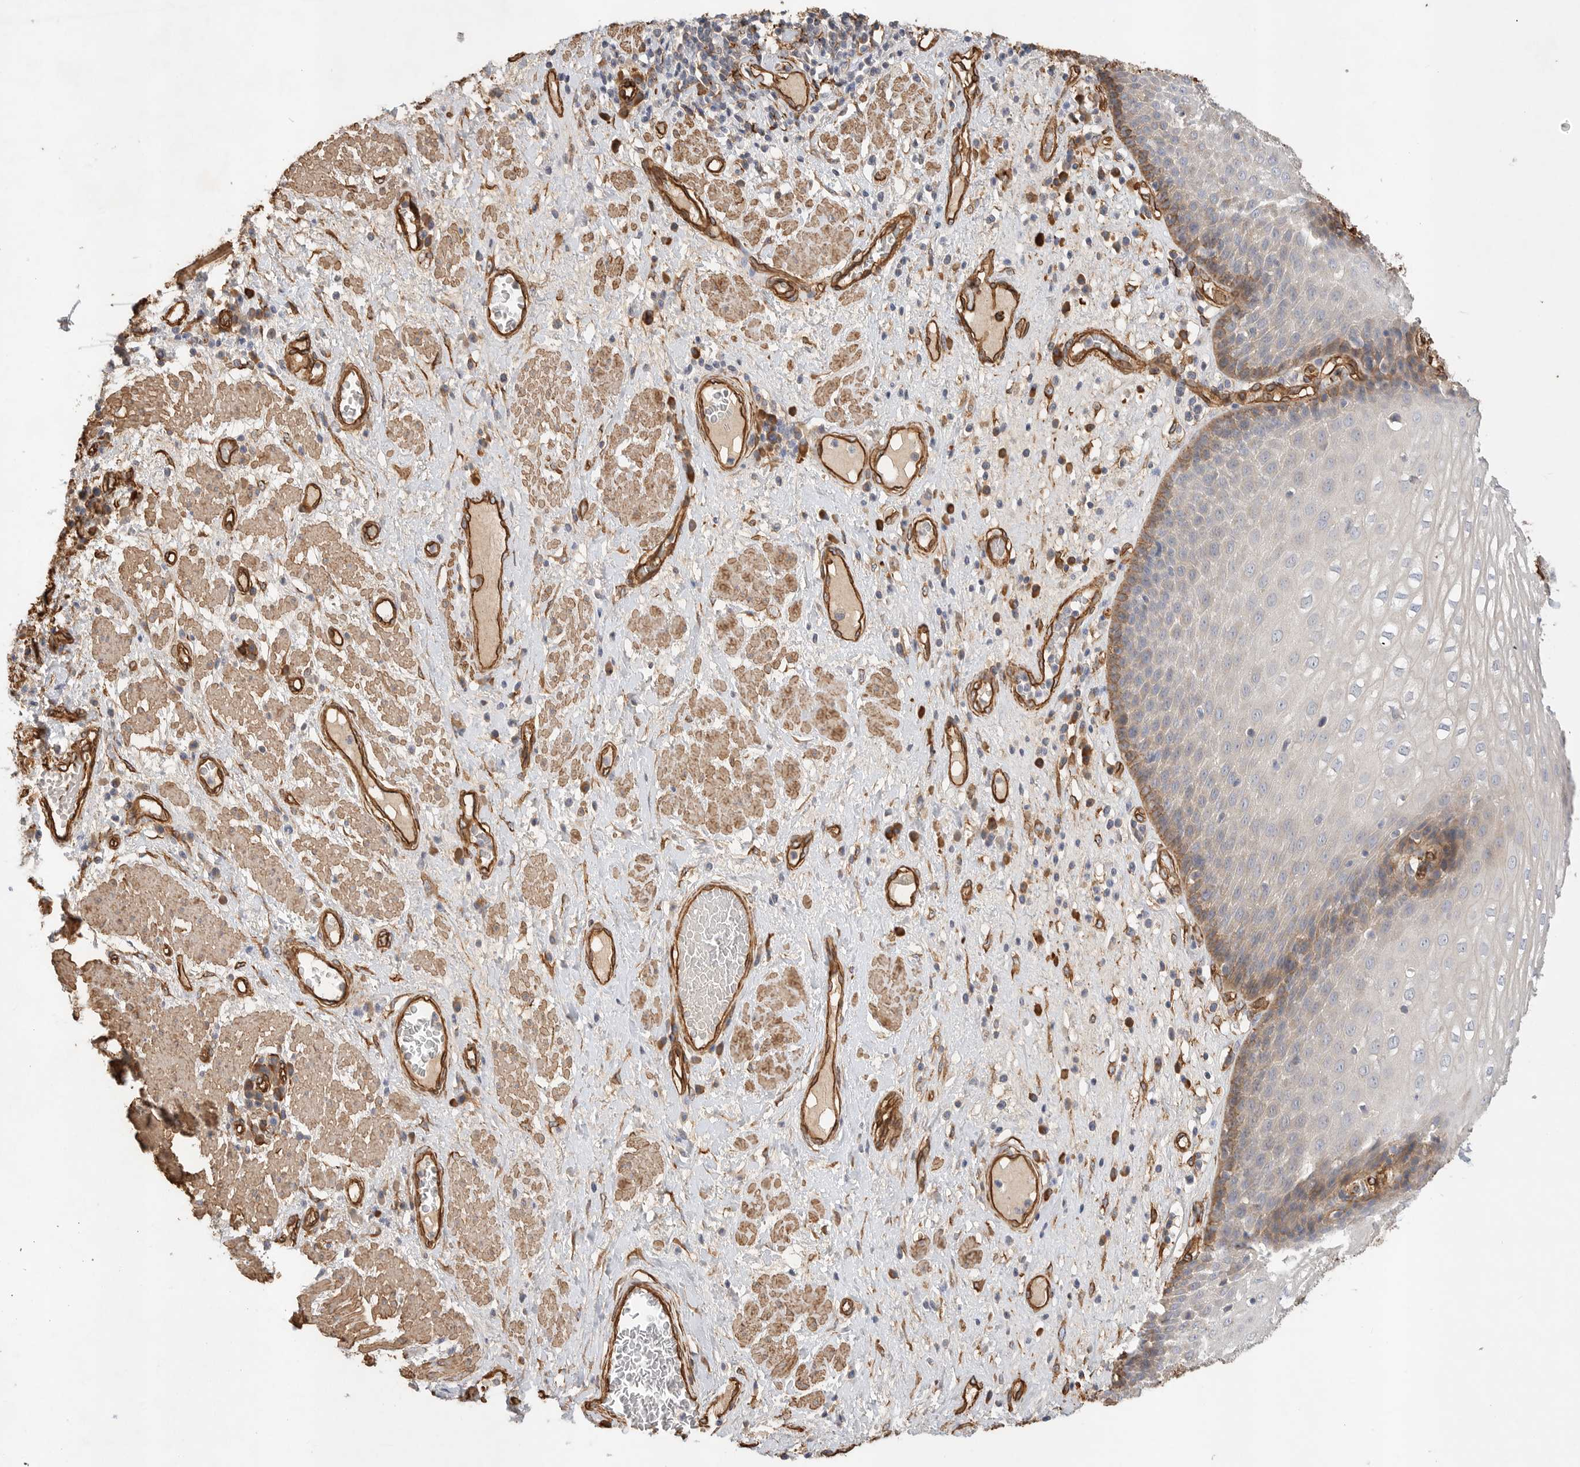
{"staining": {"intensity": "moderate", "quantity": "<25%", "location": "cytoplasmic/membranous"}, "tissue": "esophagus", "cell_type": "Squamous epithelial cells", "image_type": "normal", "snomed": [{"axis": "morphology", "description": "Normal tissue, NOS"}, {"axis": "morphology", "description": "Adenocarcinoma, NOS"}, {"axis": "topography", "description": "Esophagus"}], "caption": "Protein analysis of benign esophagus shows moderate cytoplasmic/membranous expression in about <25% of squamous epithelial cells. The protein is shown in brown color, while the nuclei are stained blue.", "gene": "JMJD4", "patient": {"sex": "male", "age": 62}}